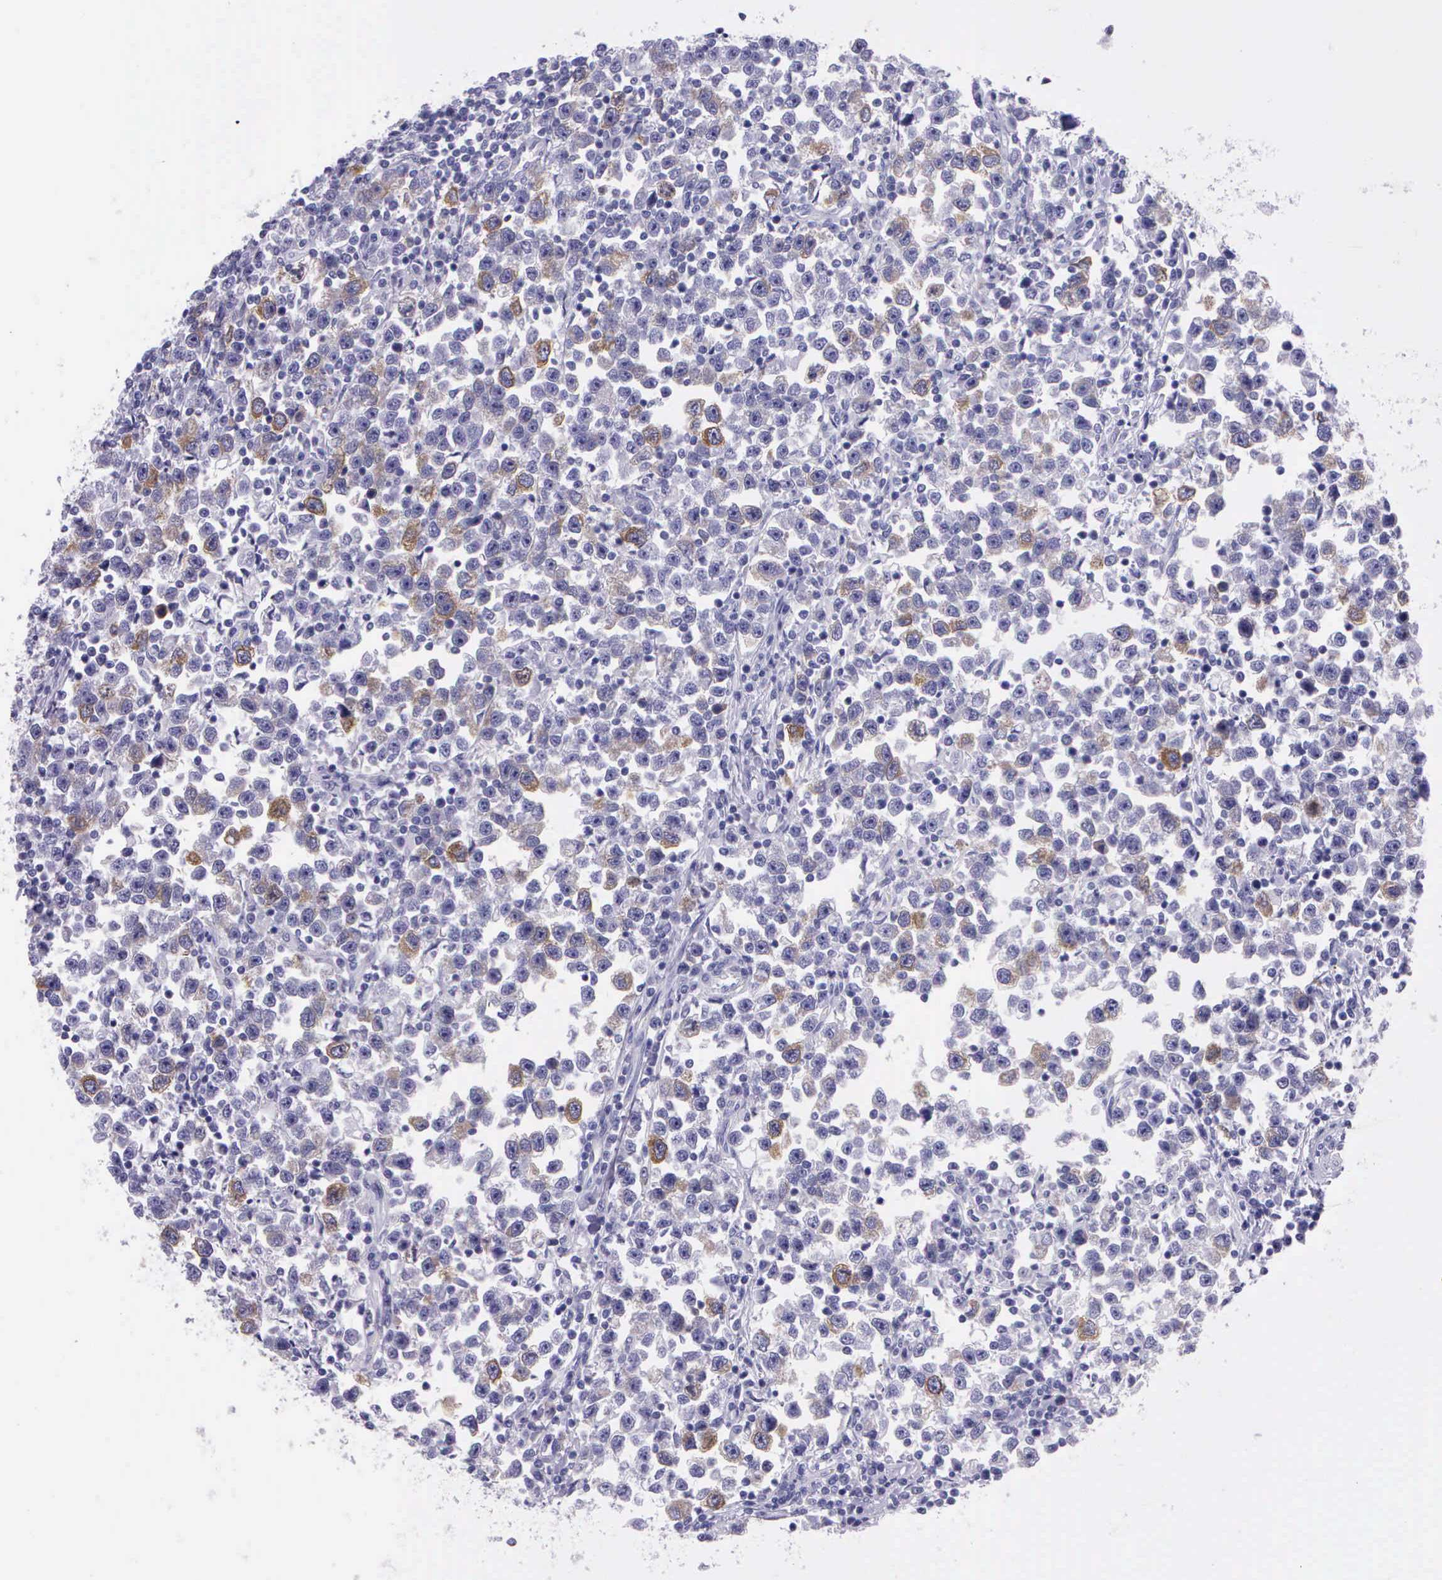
{"staining": {"intensity": "moderate", "quantity": "<25%", "location": "cytoplasmic/membranous"}, "tissue": "testis cancer", "cell_type": "Tumor cells", "image_type": "cancer", "snomed": [{"axis": "morphology", "description": "Seminoma, NOS"}, {"axis": "topography", "description": "Testis"}], "caption": "Immunohistochemical staining of human seminoma (testis) shows low levels of moderate cytoplasmic/membranous protein expression in approximately <25% of tumor cells.", "gene": "CCNB1", "patient": {"sex": "male", "age": 43}}